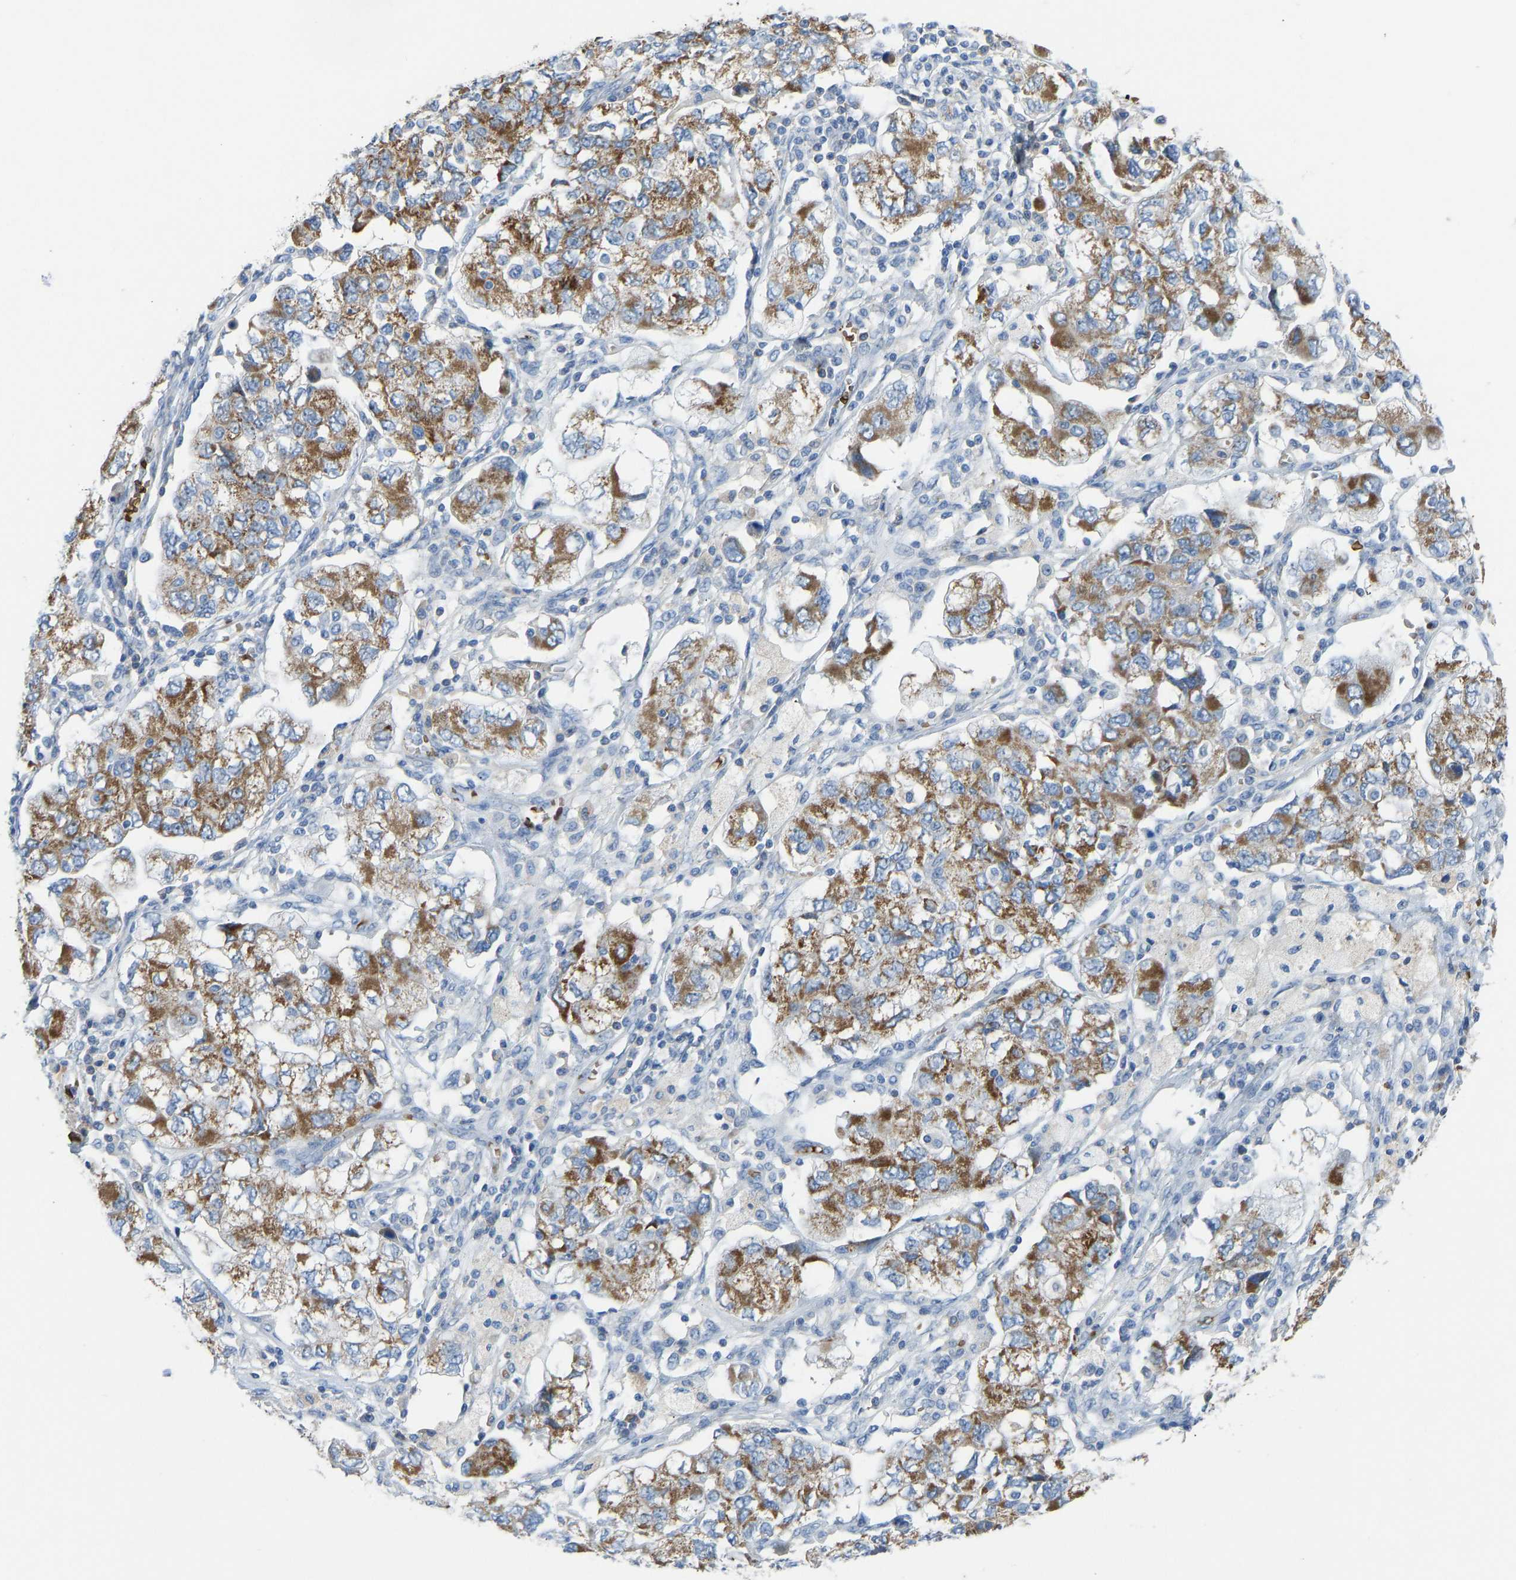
{"staining": {"intensity": "moderate", "quantity": ">75%", "location": "cytoplasmic/membranous"}, "tissue": "ovarian cancer", "cell_type": "Tumor cells", "image_type": "cancer", "snomed": [{"axis": "morphology", "description": "Carcinoma, NOS"}, {"axis": "morphology", "description": "Cystadenocarcinoma, serous, NOS"}, {"axis": "topography", "description": "Ovary"}], "caption": "This photomicrograph shows IHC staining of human carcinoma (ovarian), with medium moderate cytoplasmic/membranous positivity in about >75% of tumor cells.", "gene": "PIGS", "patient": {"sex": "female", "age": 69}}